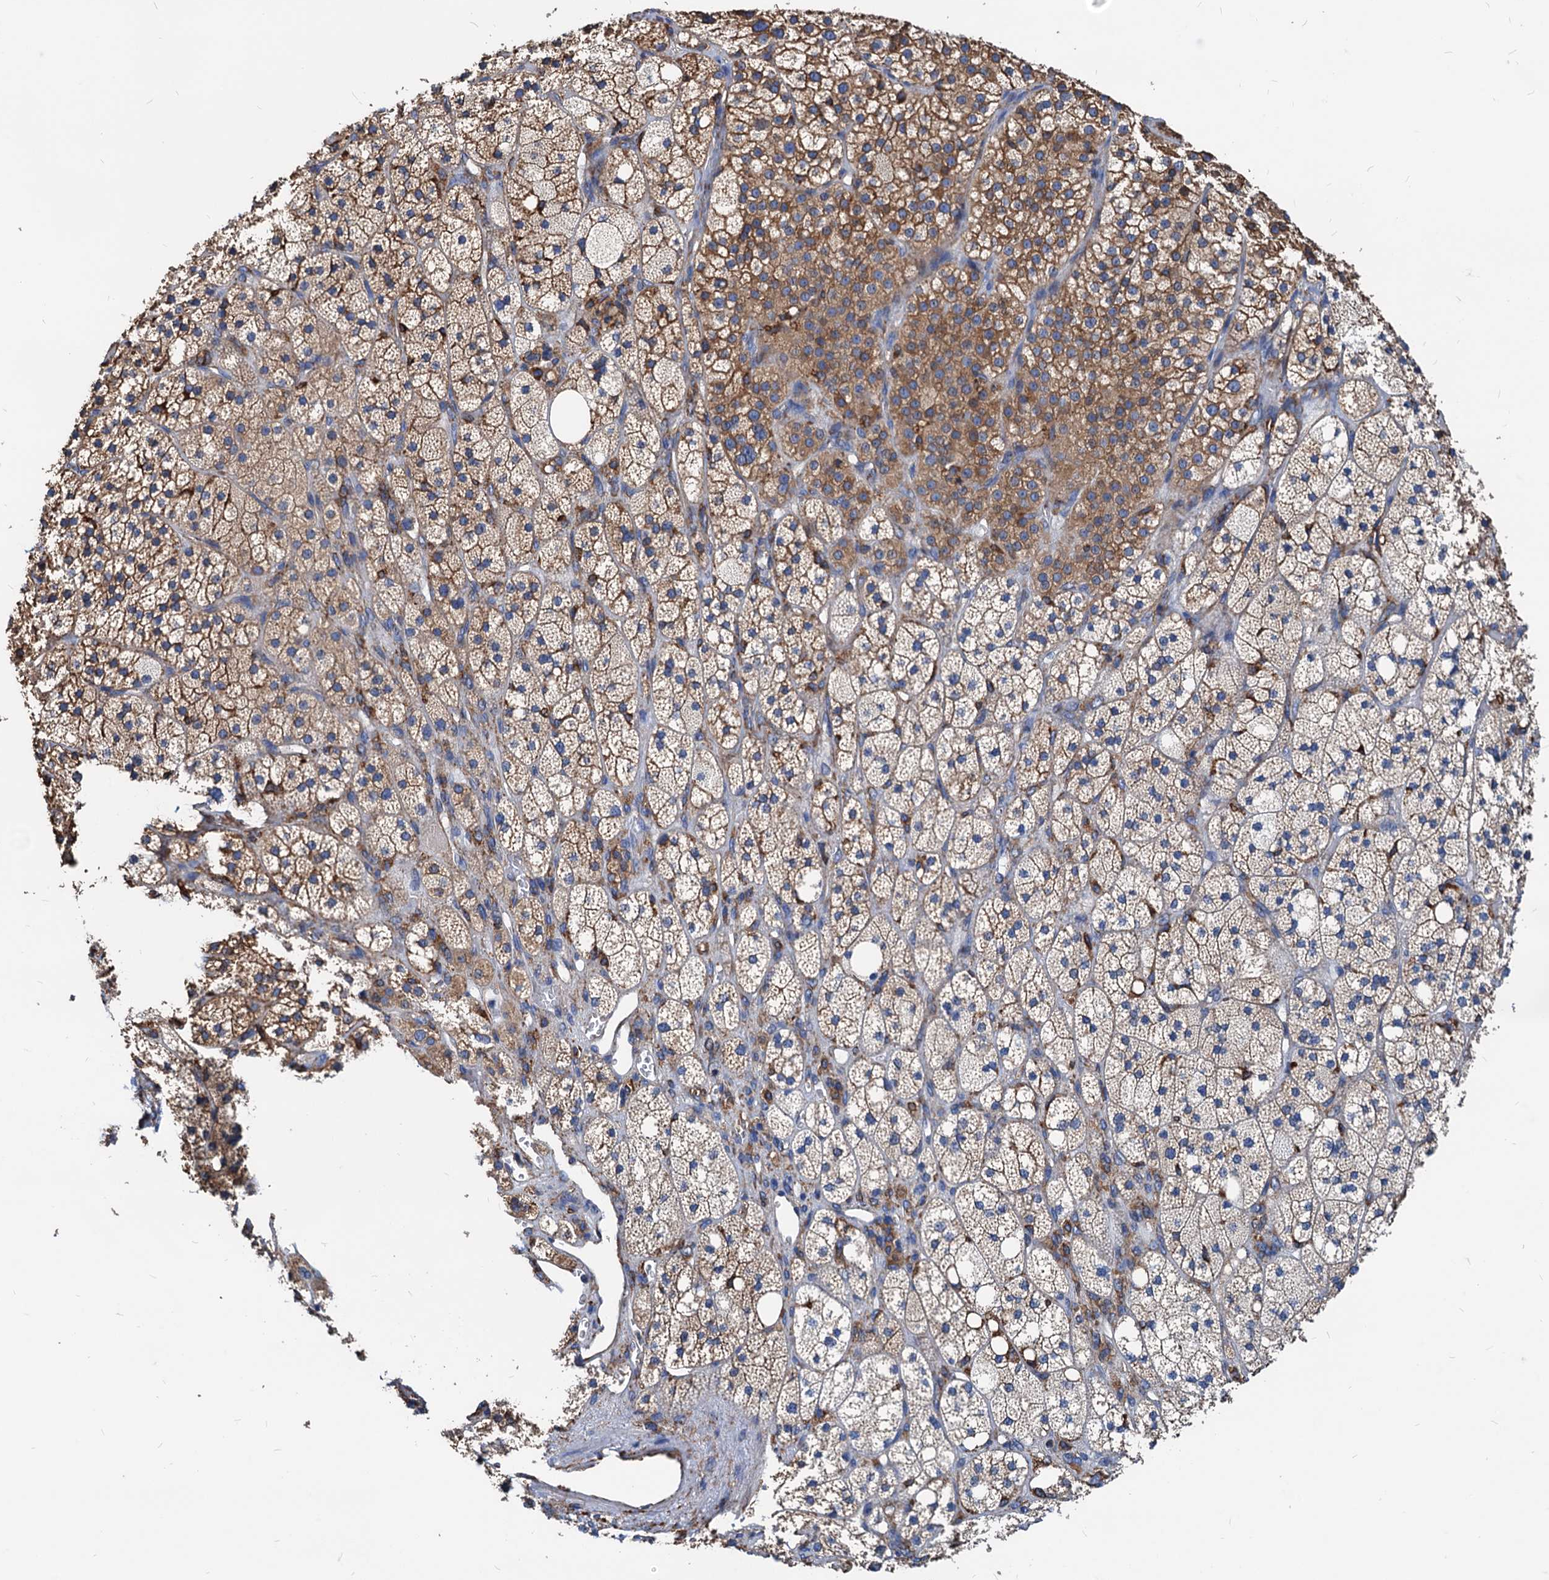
{"staining": {"intensity": "moderate", "quantity": ">75%", "location": "cytoplasmic/membranous"}, "tissue": "adrenal gland", "cell_type": "Glandular cells", "image_type": "normal", "snomed": [{"axis": "morphology", "description": "Normal tissue, NOS"}, {"axis": "topography", "description": "Adrenal gland"}], "caption": "This photomicrograph demonstrates IHC staining of unremarkable adrenal gland, with medium moderate cytoplasmic/membranous positivity in about >75% of glandular cells.", "gene": "HSPA5", "patient": {"sex": "male", "age": 61}}